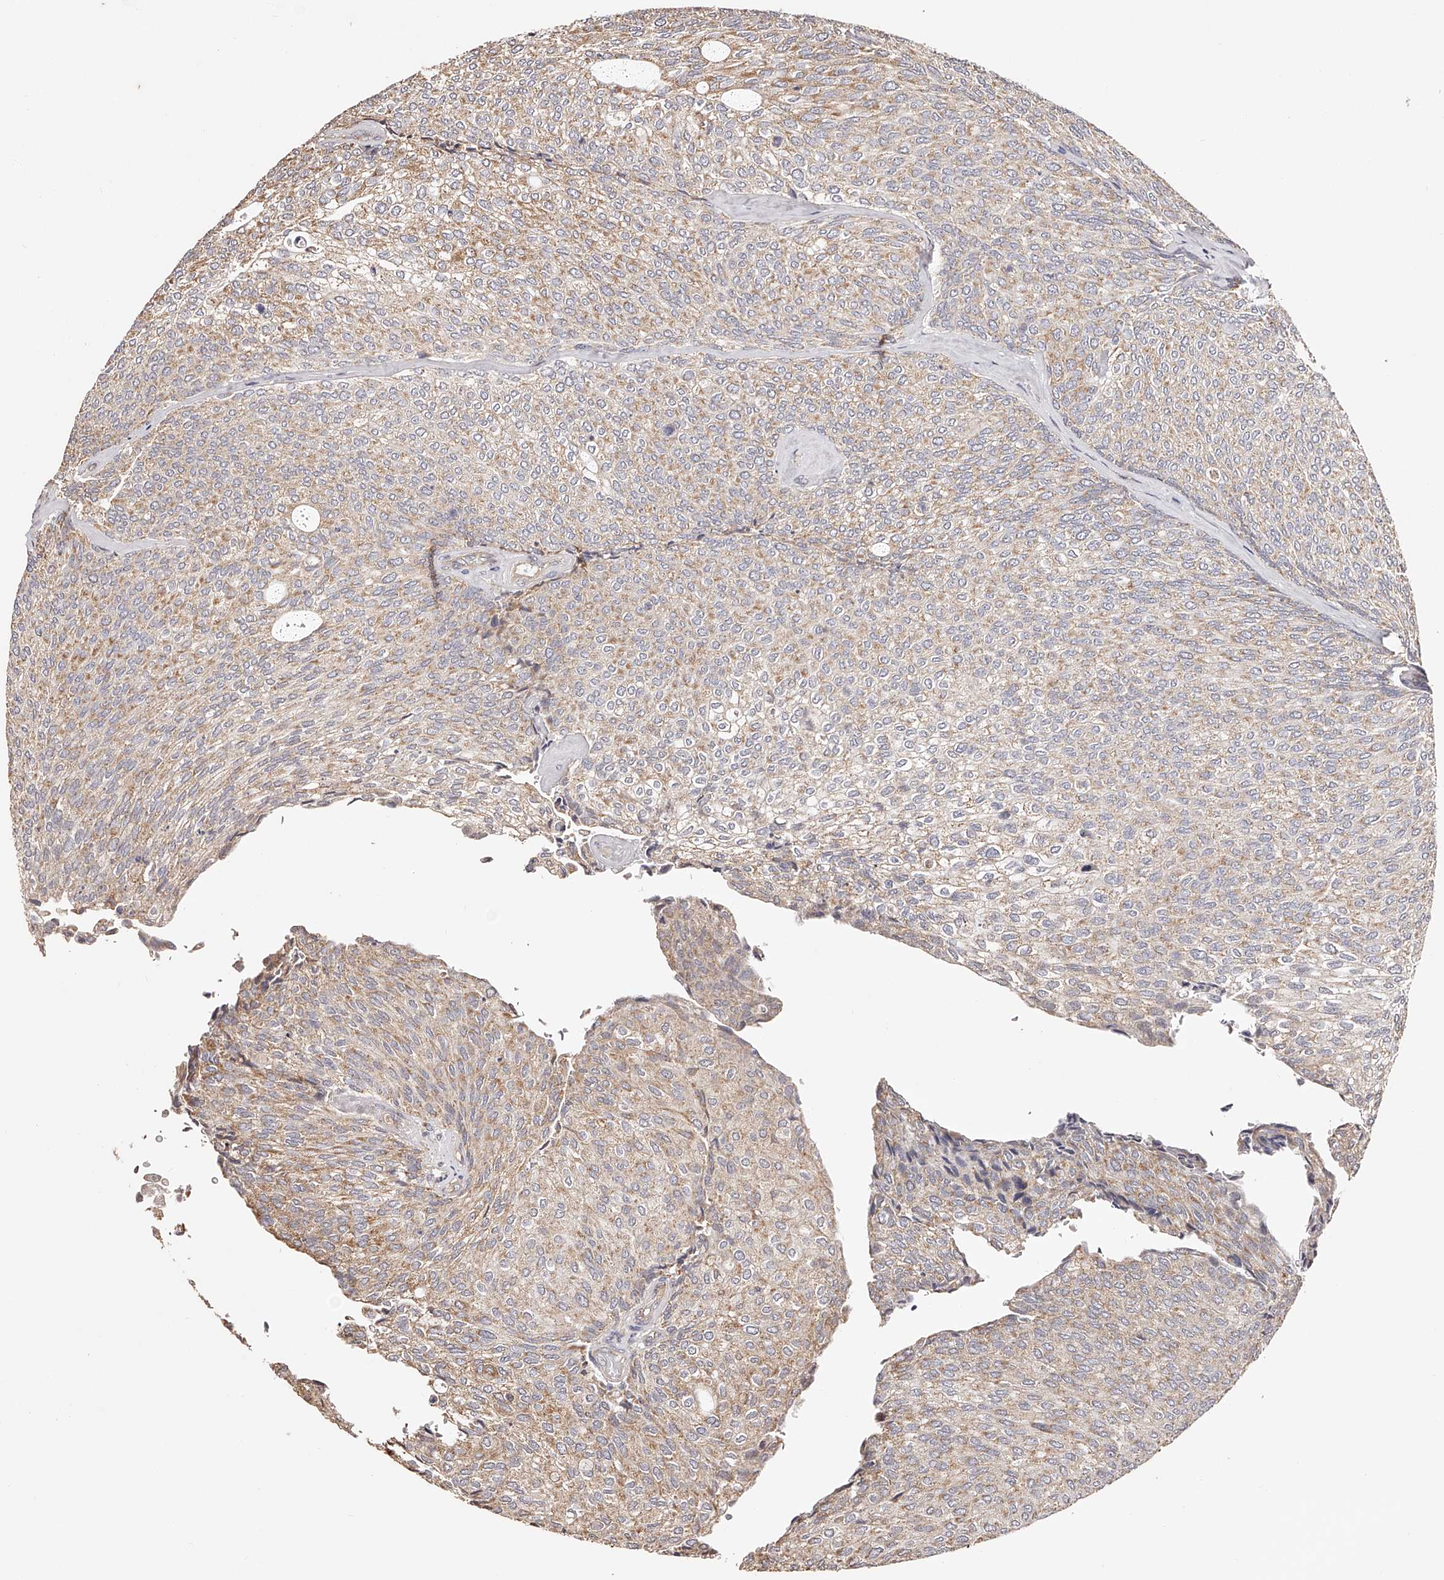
{"staining": {"intensity": "moderate", "quantity": "25%-75%", "location": "cytoplasmic/membranous"}, "tissue": "urothelial cancer", "cell_type": "Tumor cells", "image_type": "cancer", "snomed": [{"axis": "morphology", "description": "Urothelial carcinoma, Low grade"}, {"axis": "topography", "description": "Urinary bladder"}], "caption": "About 25%-75% of tumor cells in urothelial cancer display moderate cytoplasmic/membranous protein expression as visualized by brown immunohistochemical staining.", "gene": "USP21", "patient": {"sex": "female", "age": 79}}